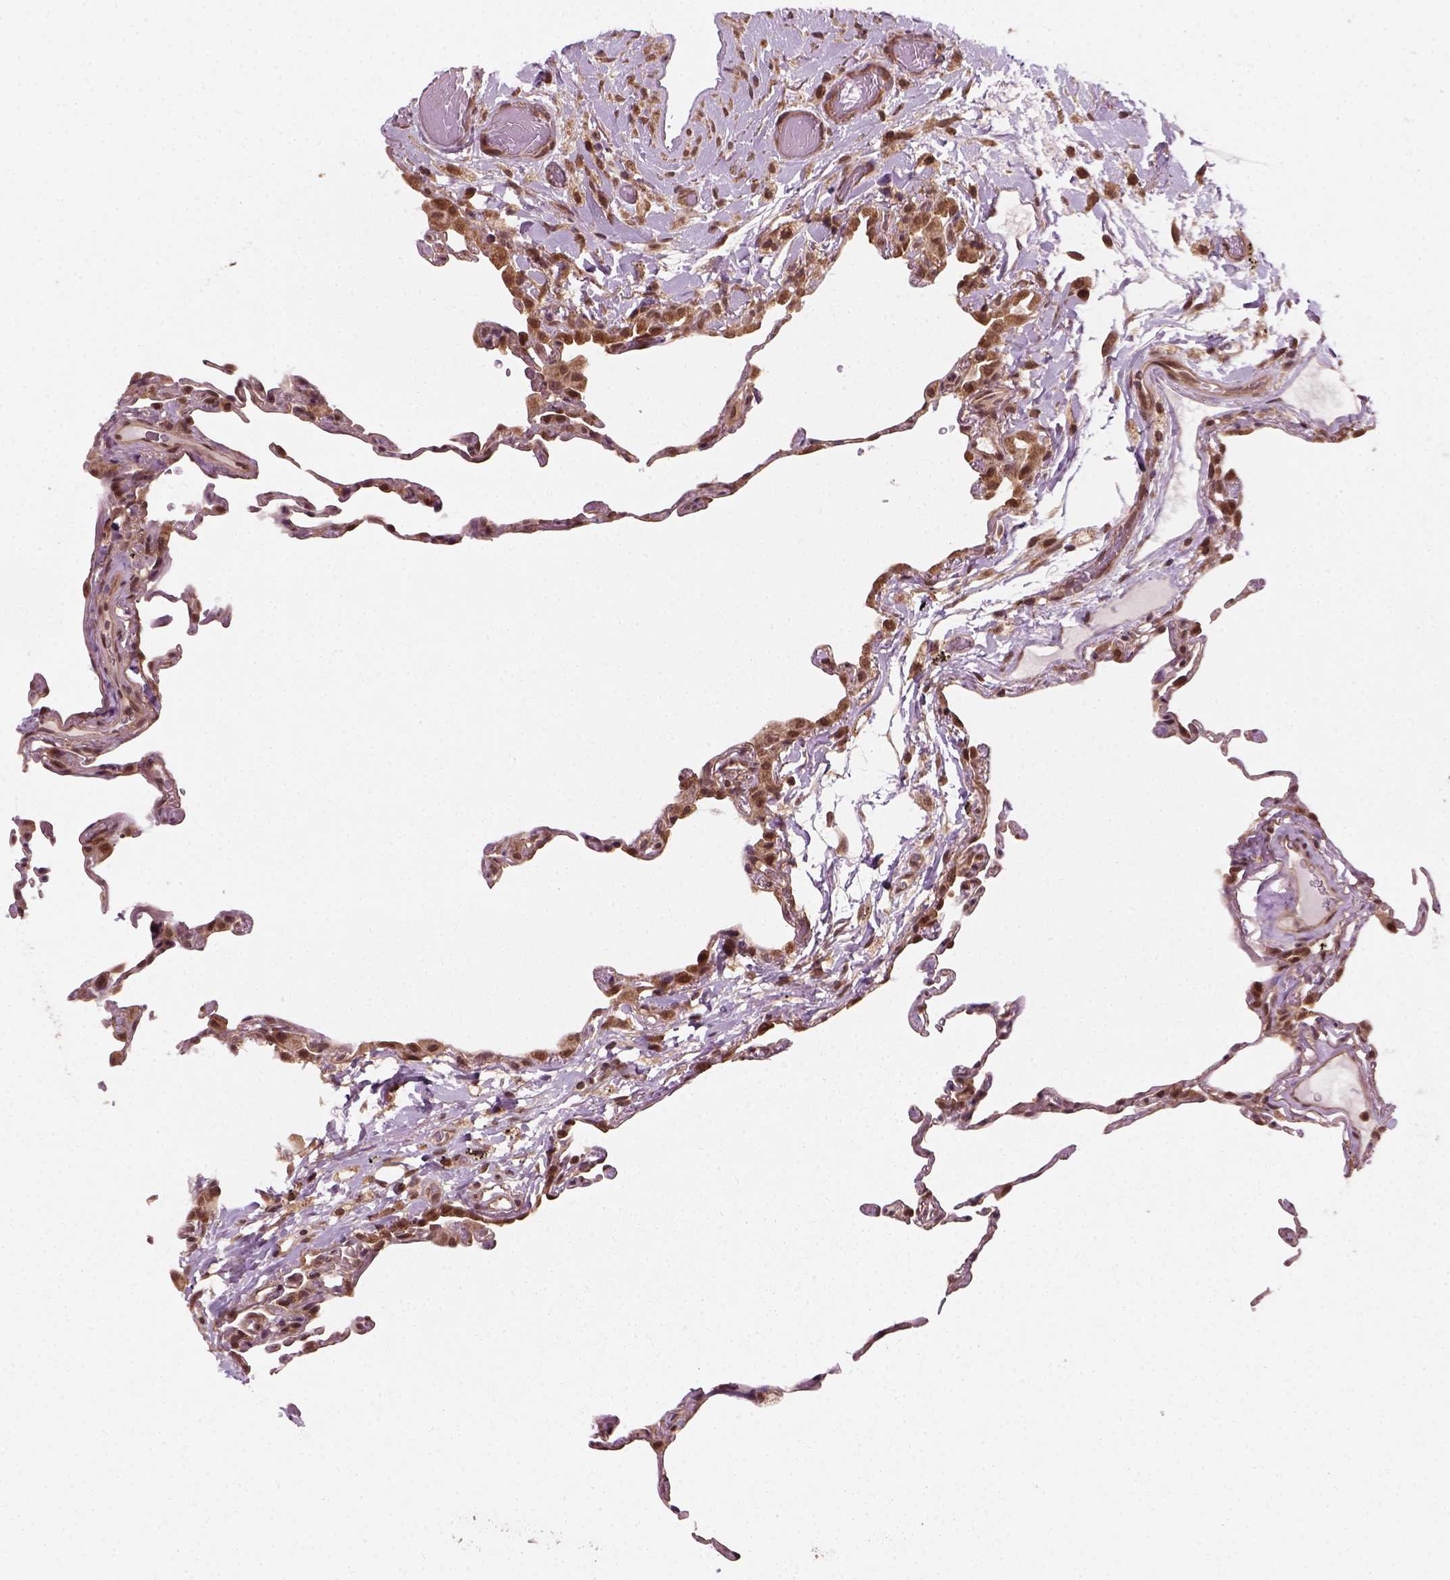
{"staining": {"intensity": "moderate", "quantity": ">75%", "location": "cytoplasmic/membranous,nuclear"}, "tissue": "lung", "cell_type": "Alveolar cells", "image_type": "normal", "snomed": [{"axis": "morphology", "description": "Normal tissue, NOS"}, {"axis": "topography", "description": "Lung"}], "caption": "A brown stain shows moderate cytoplasmic/membranous,nuclear staining of a protein in alveolar cells of normal human lung.", "gene": "NUDT9", "patient": {"sex": "female", "age": 57}}